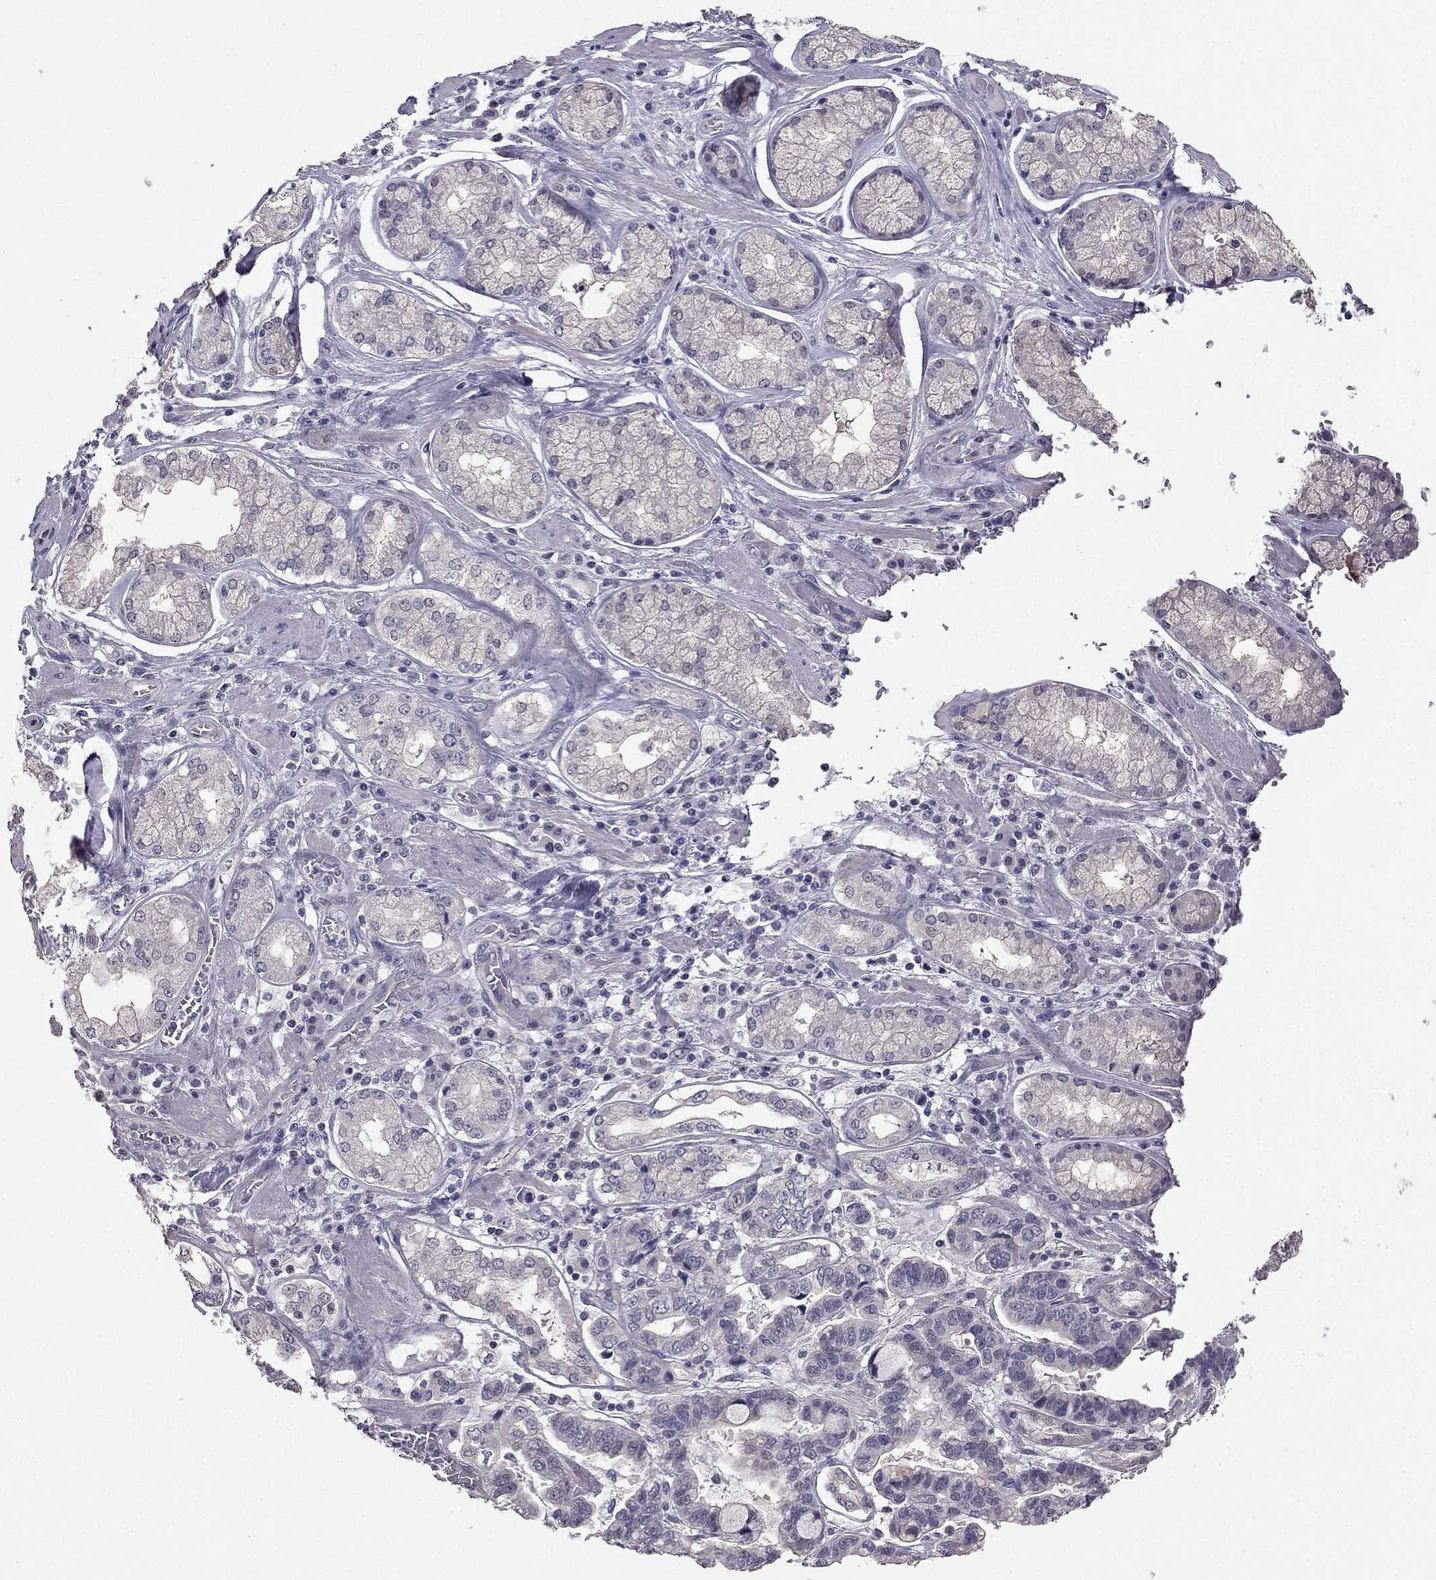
{"staining": {"intensity": "negative", "quantity": "none", "location": "none"}, "tissue": "stomach cancer", "cell_type": "Tumor cells", "image_type": "cancer", "snomed": [{"axis": "morphology", "description": "Adenocarcinoma, NOS"}, {"axis": "topography", "description": "Stomach, lower"}], "caption": "DAB immunohistochemical staining of stomach cancer (adenocarcinoma) reveals no significant expression in tumor cells.", "gene": "HSFX1", "patient": {"sex": "female", "age": 76}}